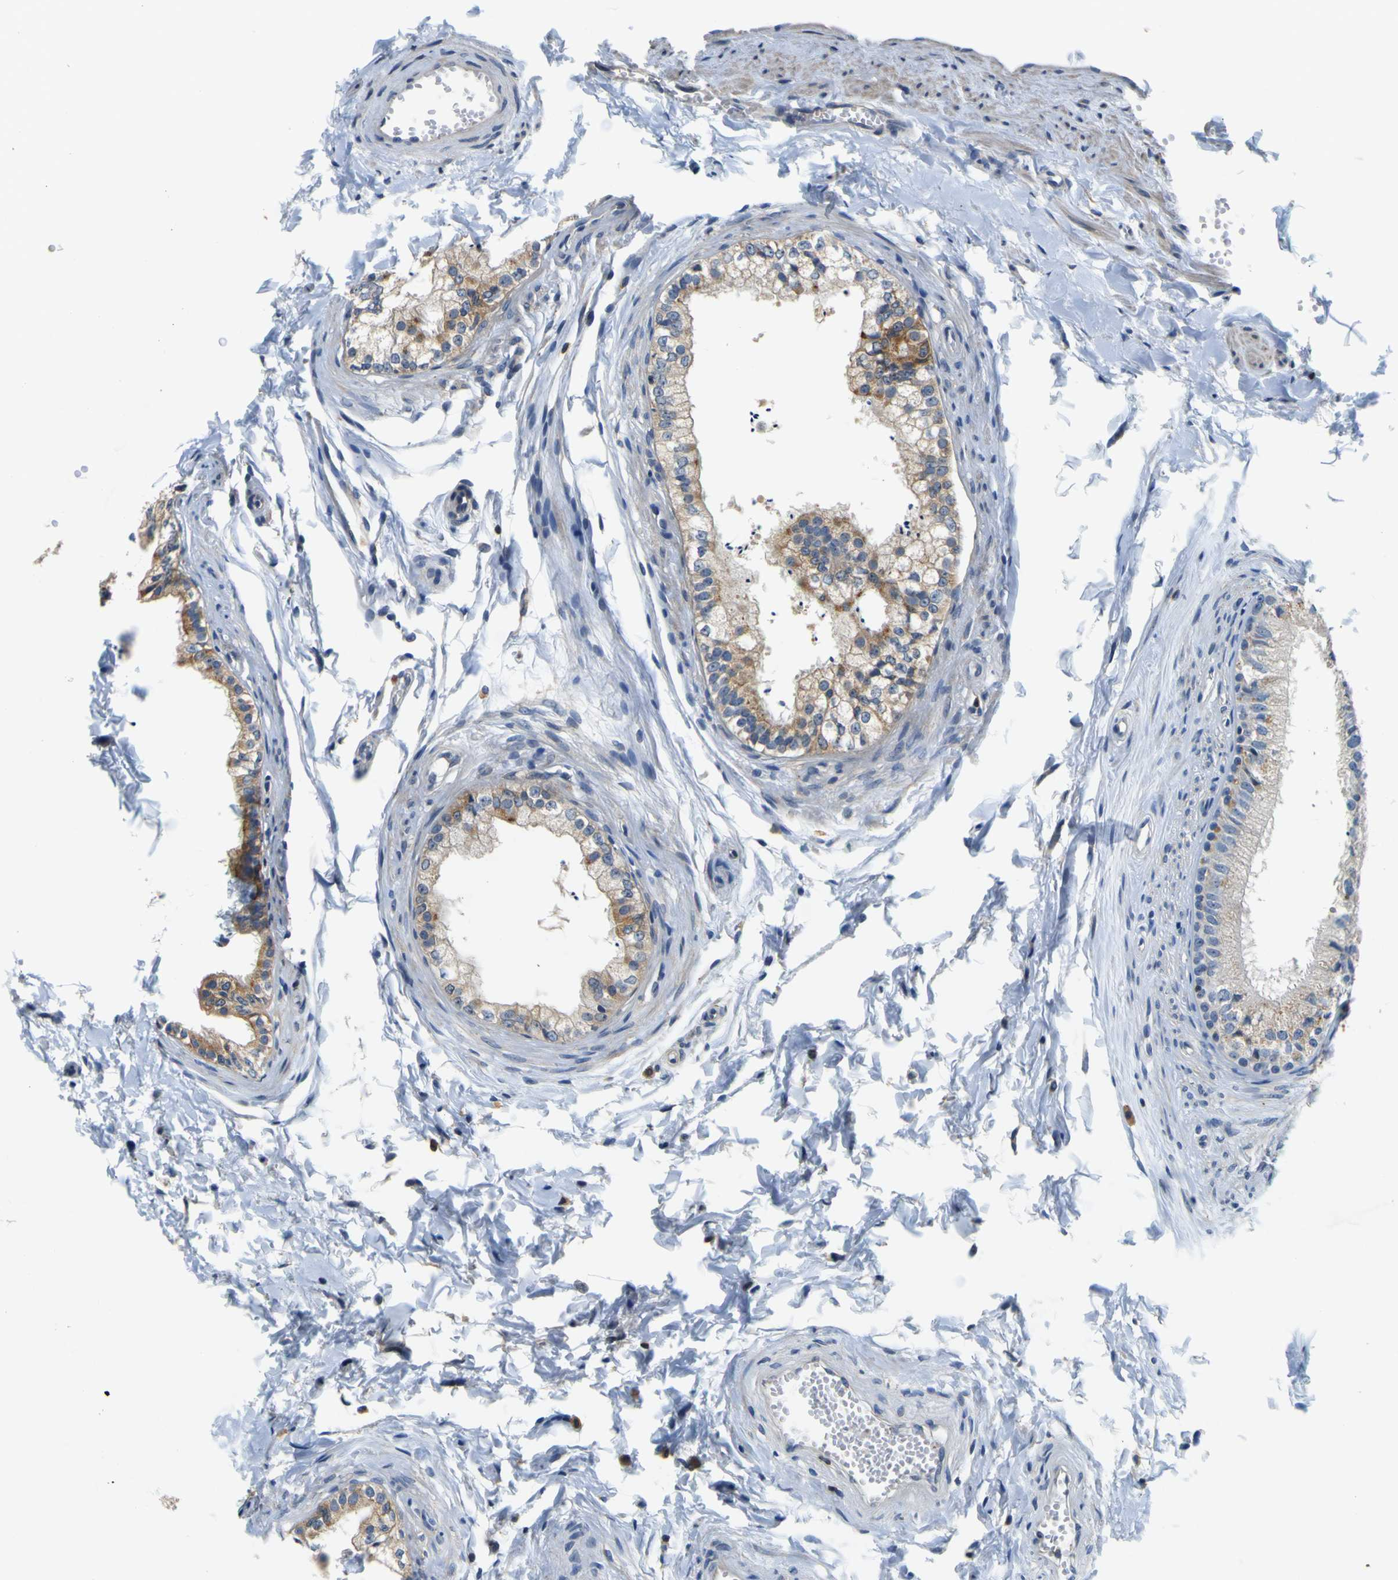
{"staining": {"intensity": "moderate", "quantity": ">75%", "location": "cytoplasmic/membranous"}, "tissue": "epididymis", "cell_type": "Glandular cells", "image_type": "normal", "snomed": [{"axis": "morphology", "description": "Normal tissue, NOS"}, {"axis": "topography", "description": "Epididymis"}], "caption": "Human epididymis stained with a brown dye displays moderate cytoplasmic/membranous positive expression in about >75% of glandular cells.", "gene": "TNIK", "patient": {"sex": "male", "age": 56}}